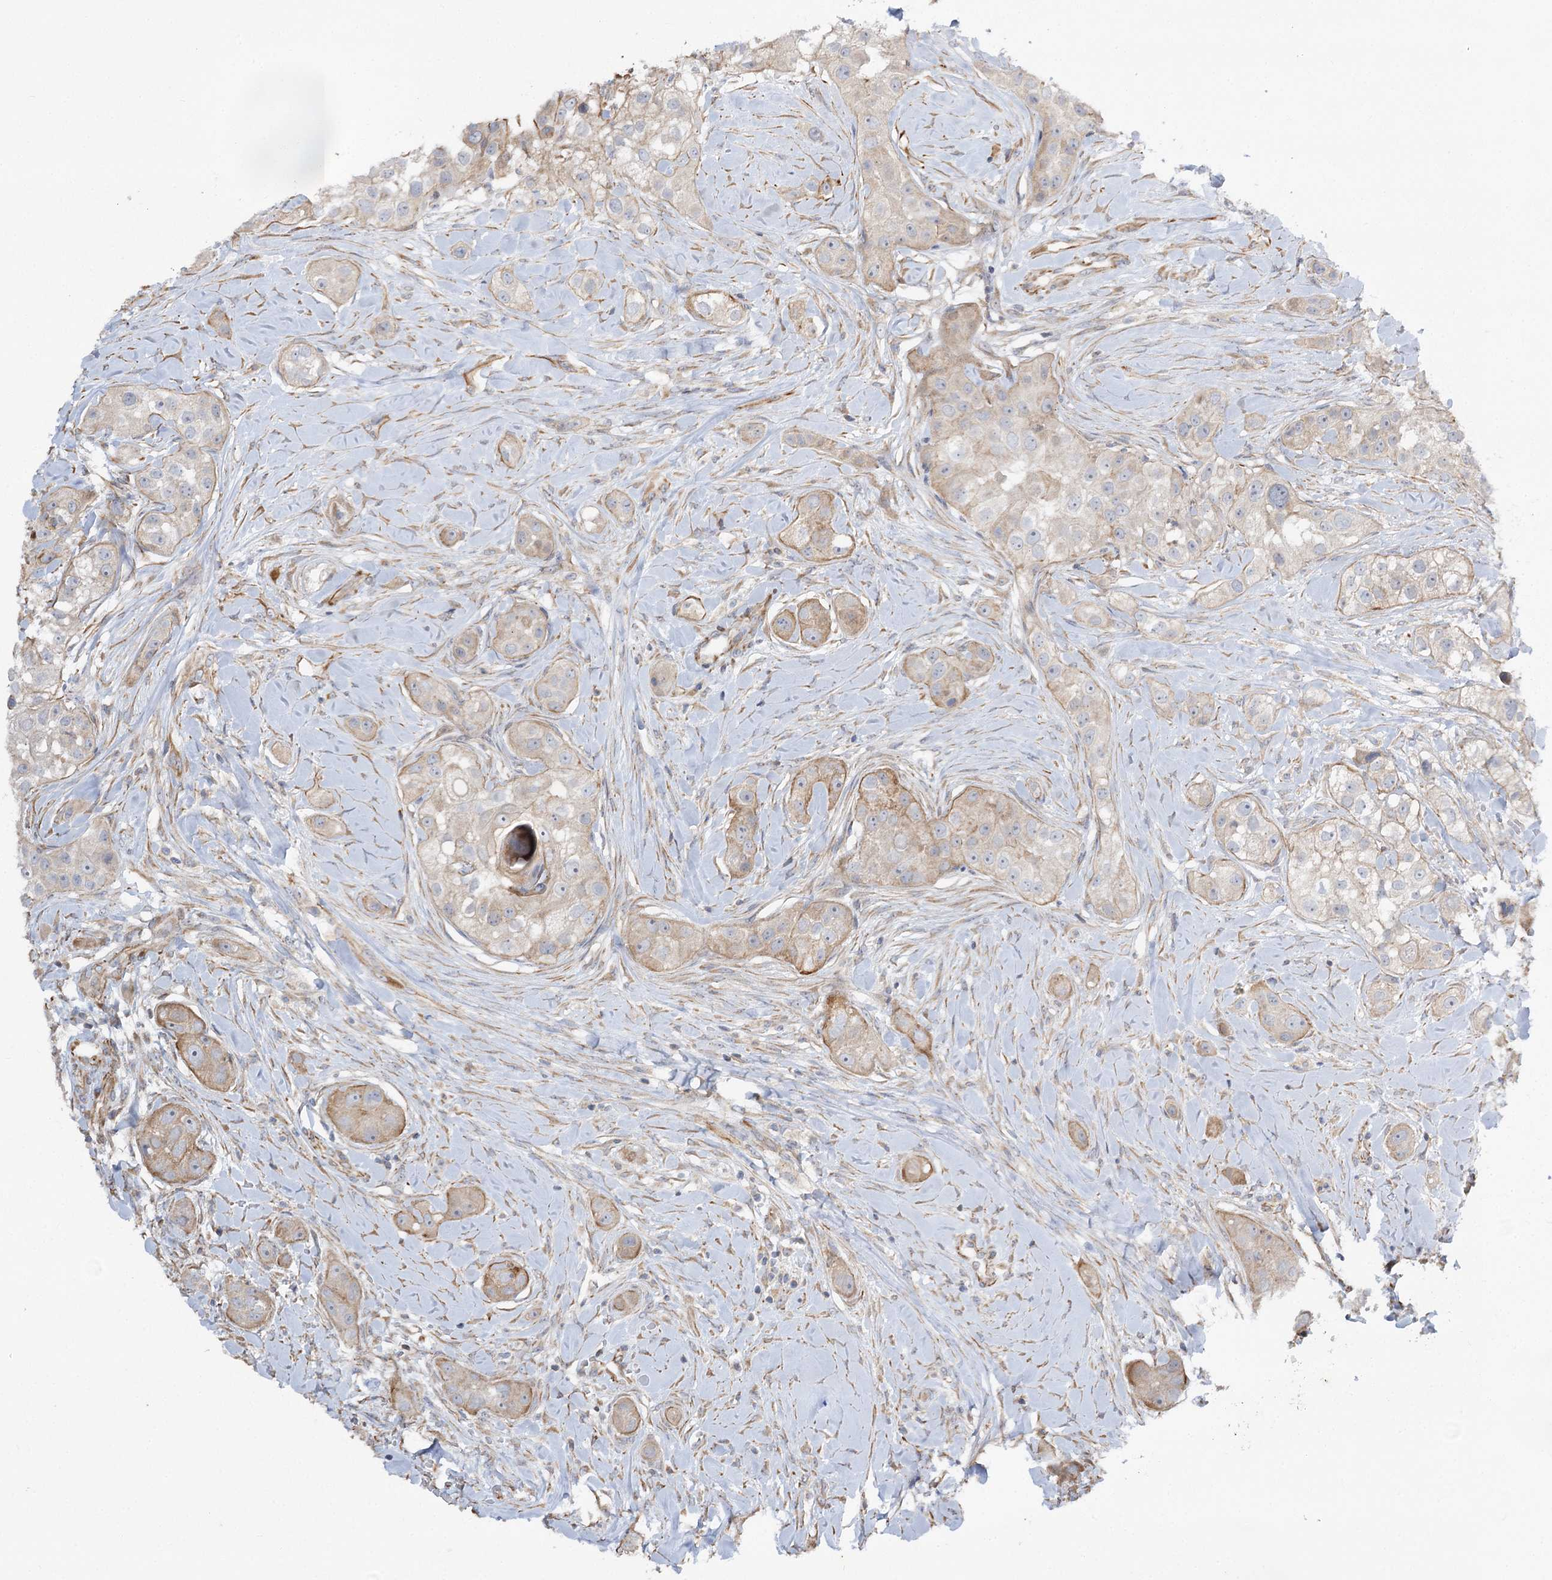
{"staining": {"intensity": "moderate", "quantity": "<25%", "location": "cytoplasmic/membranous"}, "tissue": "head and neck cancer", "cell_type": "Tumor cells", "image_type": "cancer", "snomed": [{"axis": "morphology", "description": "Normal tissue, NOS"}, {"axis": "morphology", "description": "Squamous cell carcinoma, NOS"}, {"axis": "topography", "description": "Skeletal muscle"}, {"axis": "topography", "description": "Head-Neck"}], "caption": "Human head and neck squamous cell carcinoma stained with a protein marker exhibits moderate staining in tumor cells.", "gene": "KIAA0825", "patient": {"sex": "male", "age": 51}}